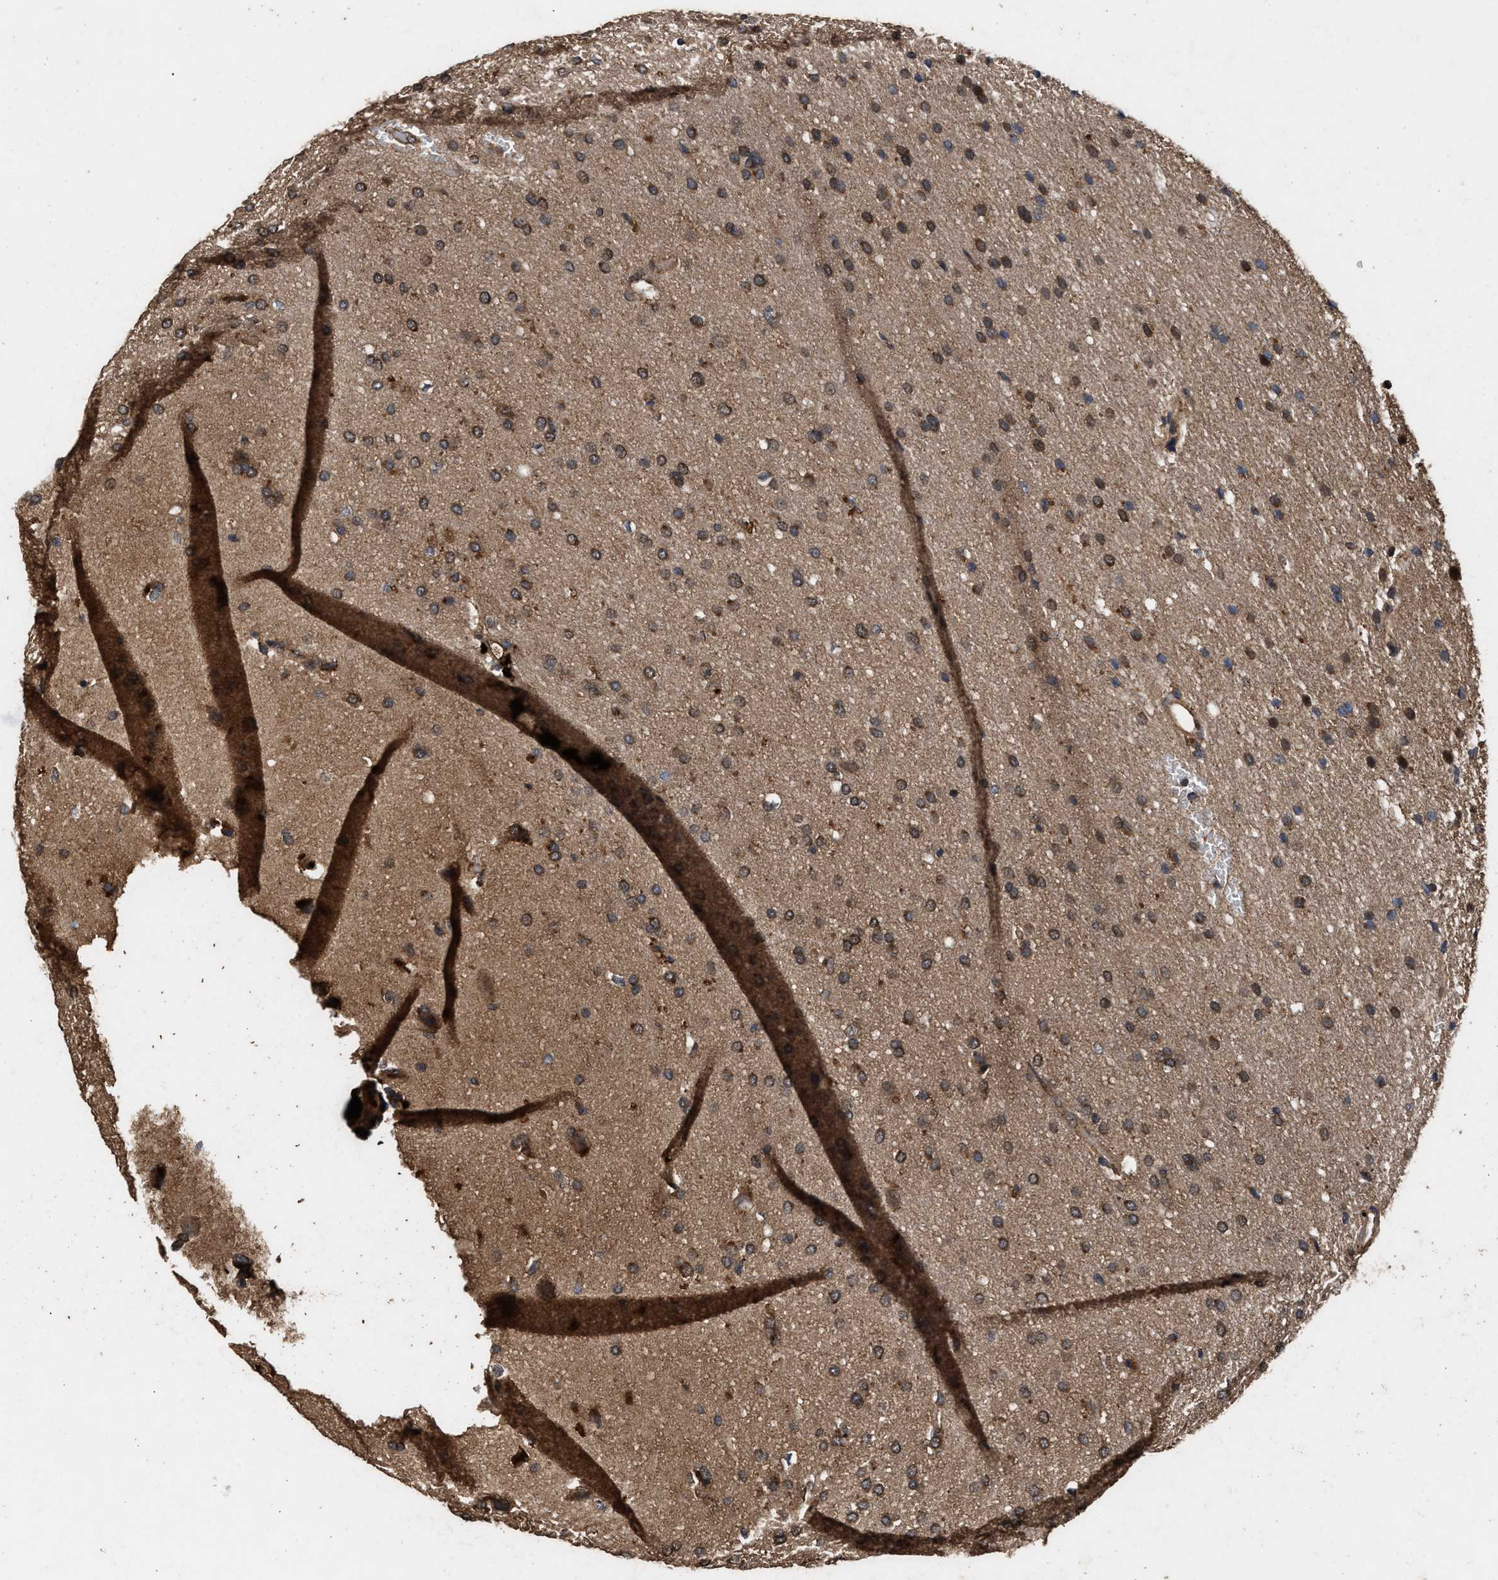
{"staining": {"intensity": "moderate", "quantity": ">75%", "location": "cytoplasmic/membranous"}, "tissue": "glioma", "cell_type": "Tumor cells", "image_type": "cancer", "snomed": [{"axis": "morphology", "description": "Glioma, malignant, Low grade"}, {"axis": "topography", "description": "Brain"}], "caption": "The image demonstrates immunohistochemical staining of malignant glioma (low-grade). There is moderate cytoplasmic/membranous positivity is seen in approximately >75% of tumor cells. Using DAB (brown) and hematoxylin (blue) stains, captured at high magnification using brightfield microscopy.", "gene": "KYAT1", "patient": {"sex": "female", "age": 37}}